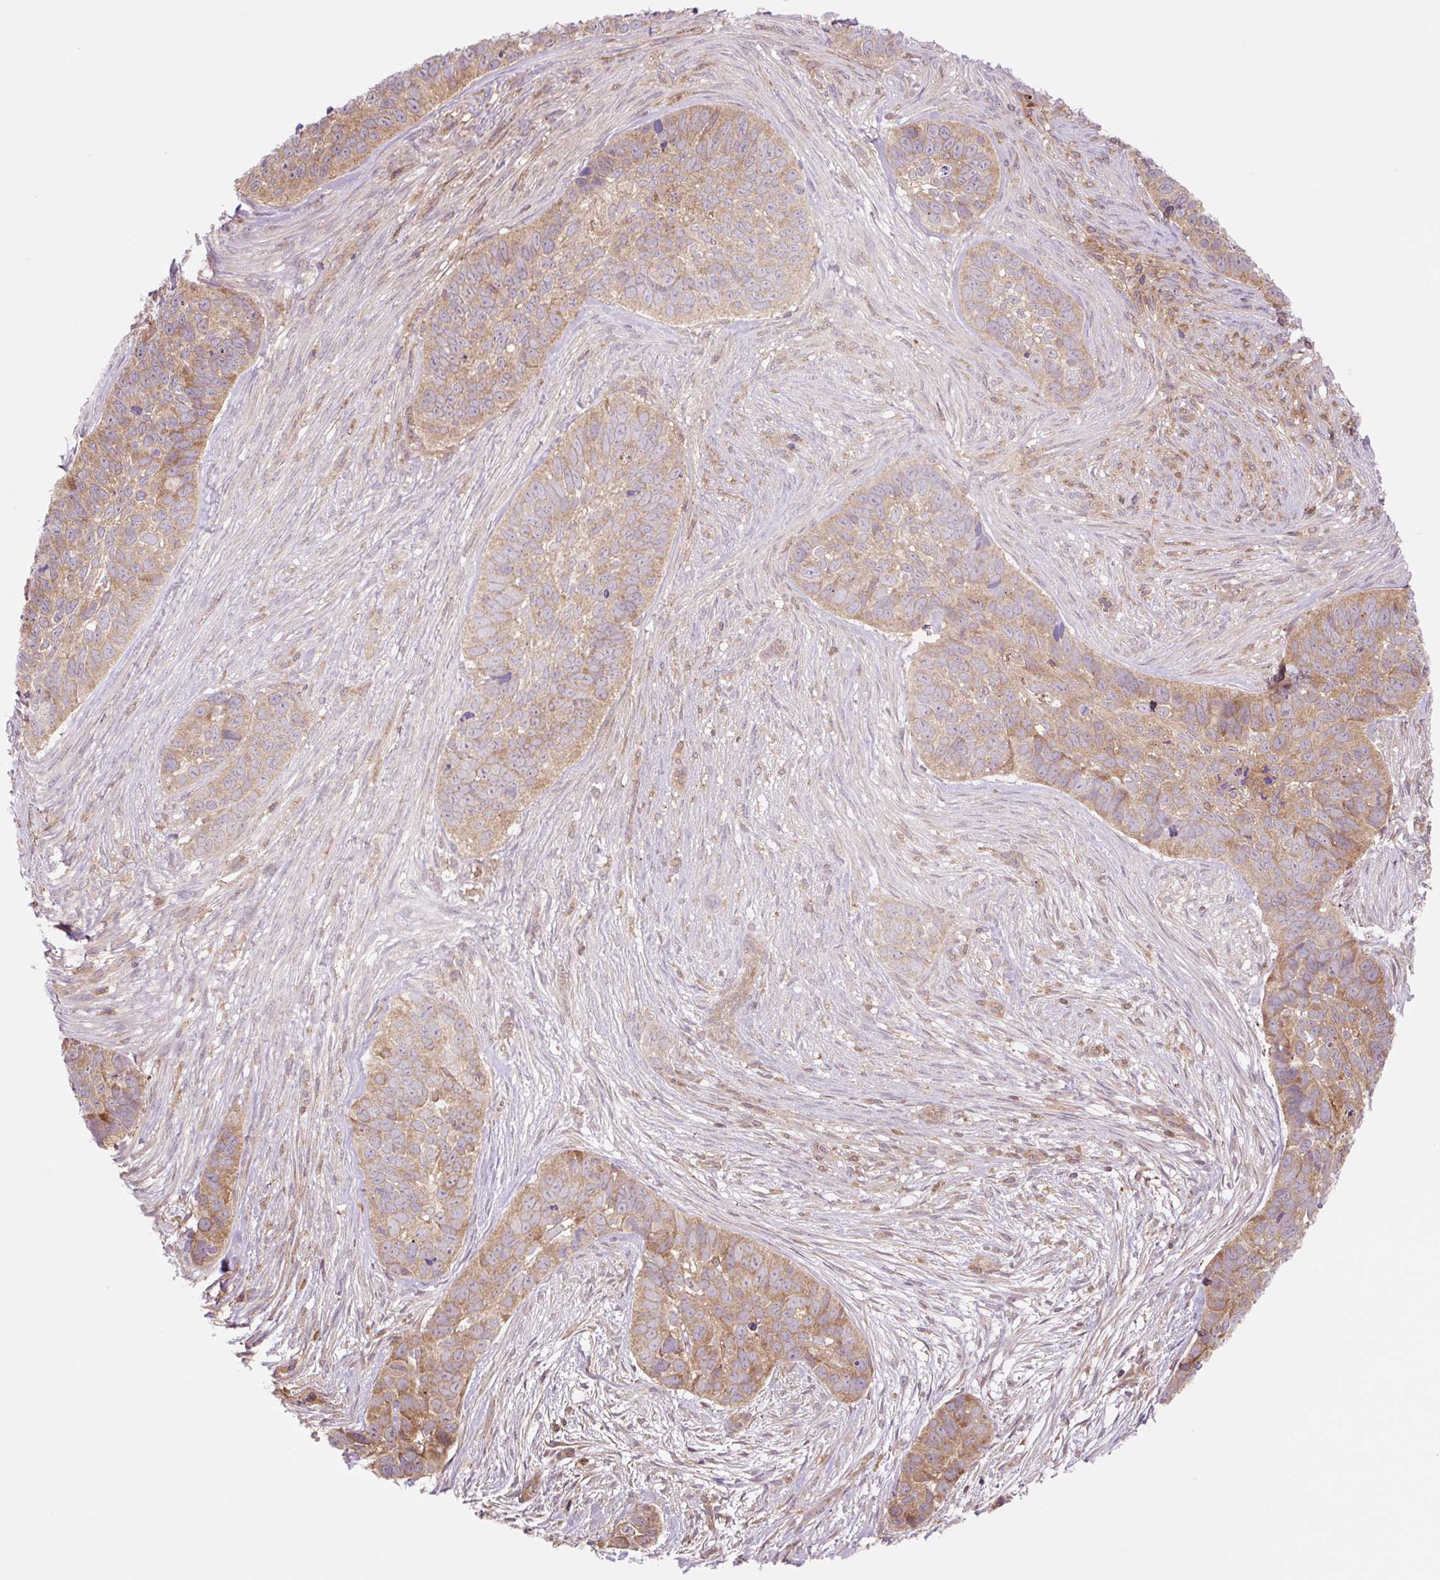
{"staining": {"intensity": "moderate", "quantity": ">75%", "location": "cytoplasmic/membranous"}, "tissue": "skin cancer", "cell_type": "Tumor cells", "image_type": "cancer", "snomed": [{"axis": "morphology", "description": "Basal cell carcinoma"}, {"axis": "topography", "description": "Skin"}], "caption": "Skin cancer stained with IHC reveals moderate cytoplasmic/membranous positivity in about >75% of tumor cells.", "gene": "VPS4A", "patient": {"sex": "female", "age": 82}}